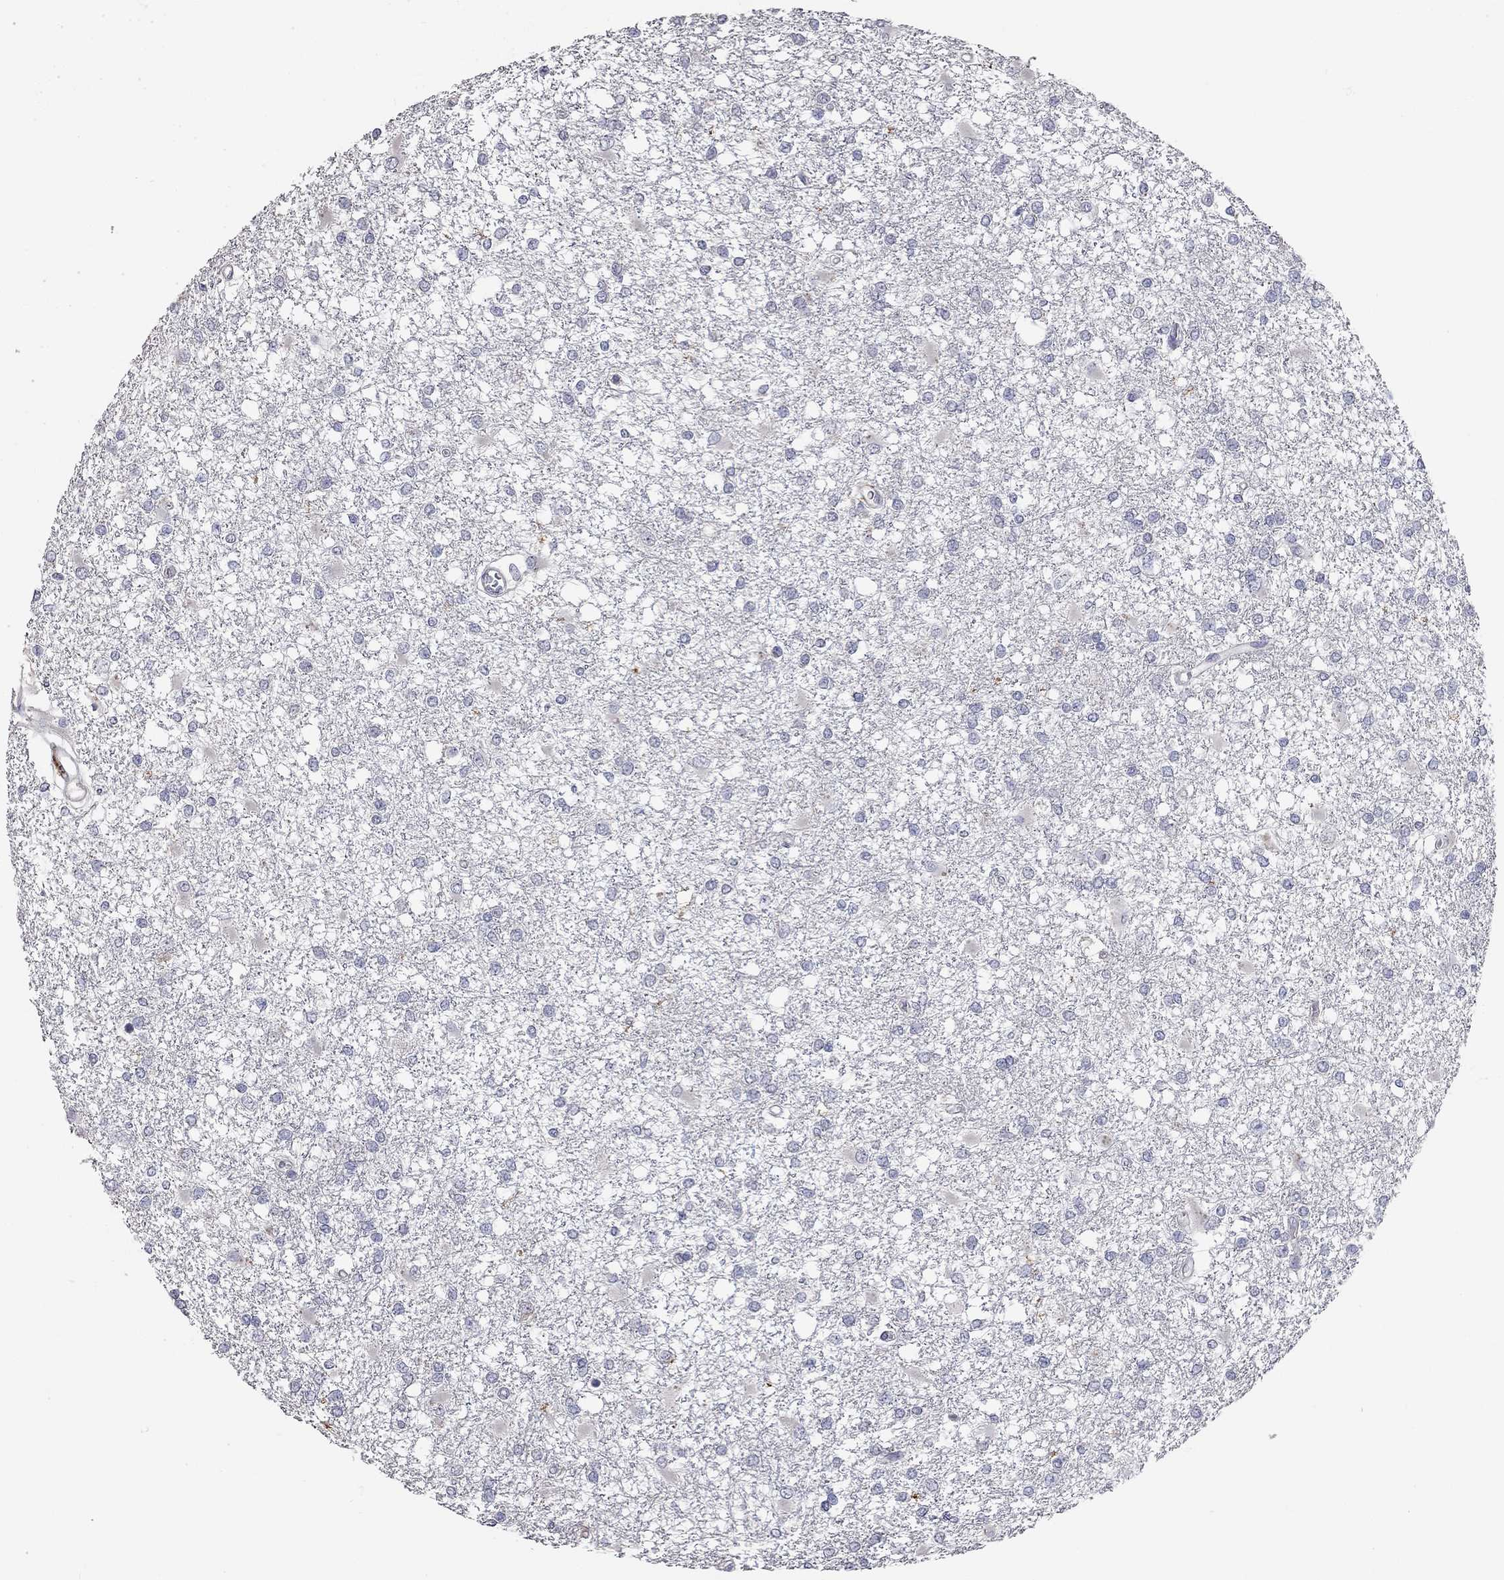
{"staining": {"intensity": "negative", "quantity": "none", "location": "none"}, "tissue": "glioma", "cell_type": "Tumor cells", "image_type": "cancer", "snomed": [{"axis": "morphology", "description": "Glioma, malignant, High grade"}, {"axis": "topography", "description": "Cerebral cortex"}], "caption": "A high-resolution image shows immunohistochemistry (IHC) staining of malignant glioma (high-grade), which demonstrates no significant expression in tumor cells. (Stains: DAB IHC with hematoxylin counter stain, Microscopy: brightfield microscopy at high magnification).", "gene": "XAGE2", "patient": {"sex": "male", "age": 79}}